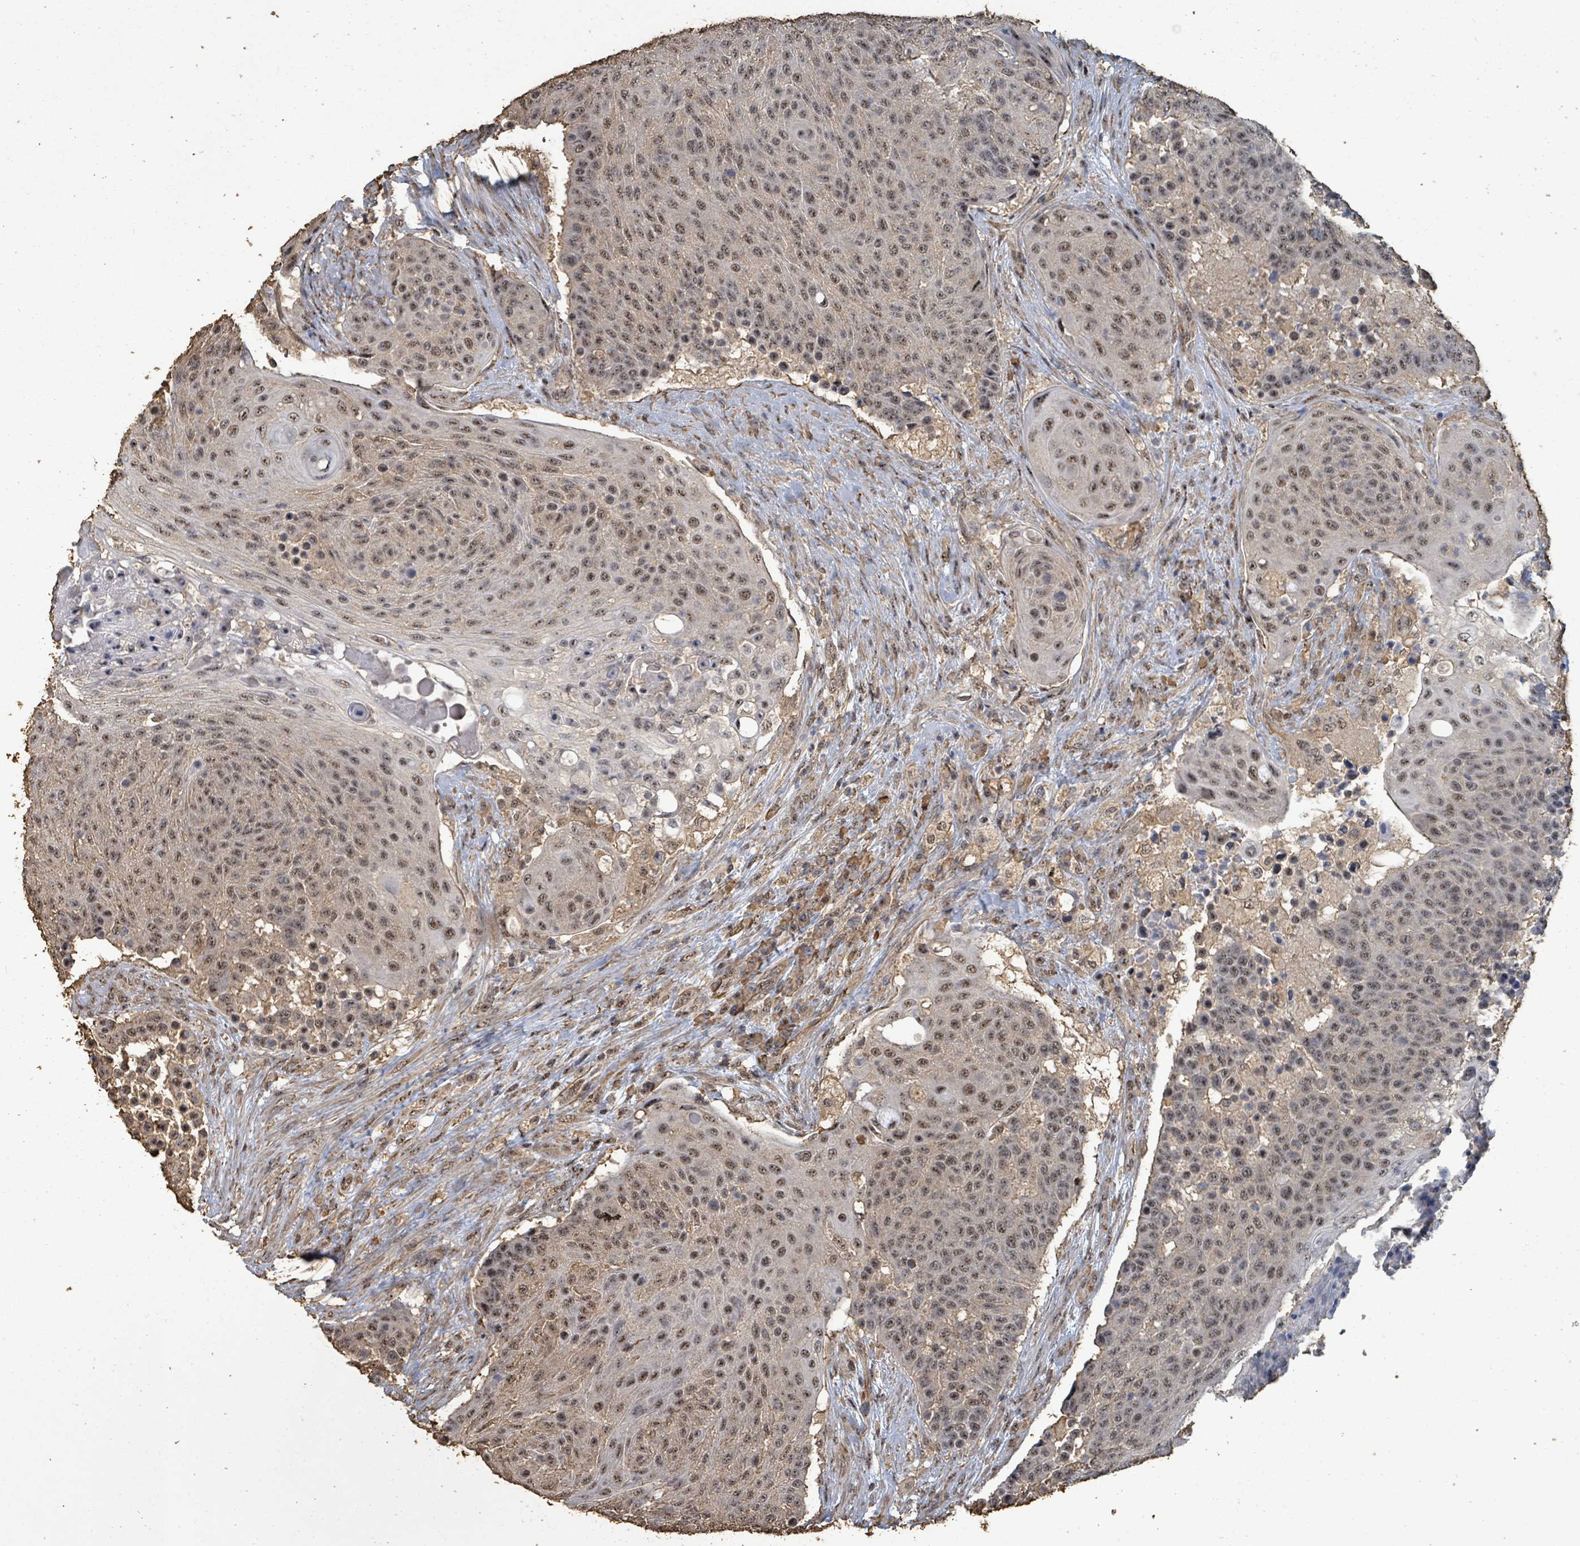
{"staining": {"intensity": "moderate", "quantity": ">75%", "location": "nuclear"}, "tissue": "urothelial cancer", "cell_type": "Tumor cells", "image_type": "cancer", "snomed": [{"axis": "morphology", "description": "Urothelial carcinoma, High grade"}, {"axis": "topography", "description": "Urinary bladder"}], "caption": "A histopathology image of urothelial carcinoma (high-grade) stained for a protein demonstrates moderate nuclear brown staining in tumor cells. (IHC, brightfield microscopy, high magnification).", "gene": "C6orf52", "patient": {"sex": "female", "age": 63}}